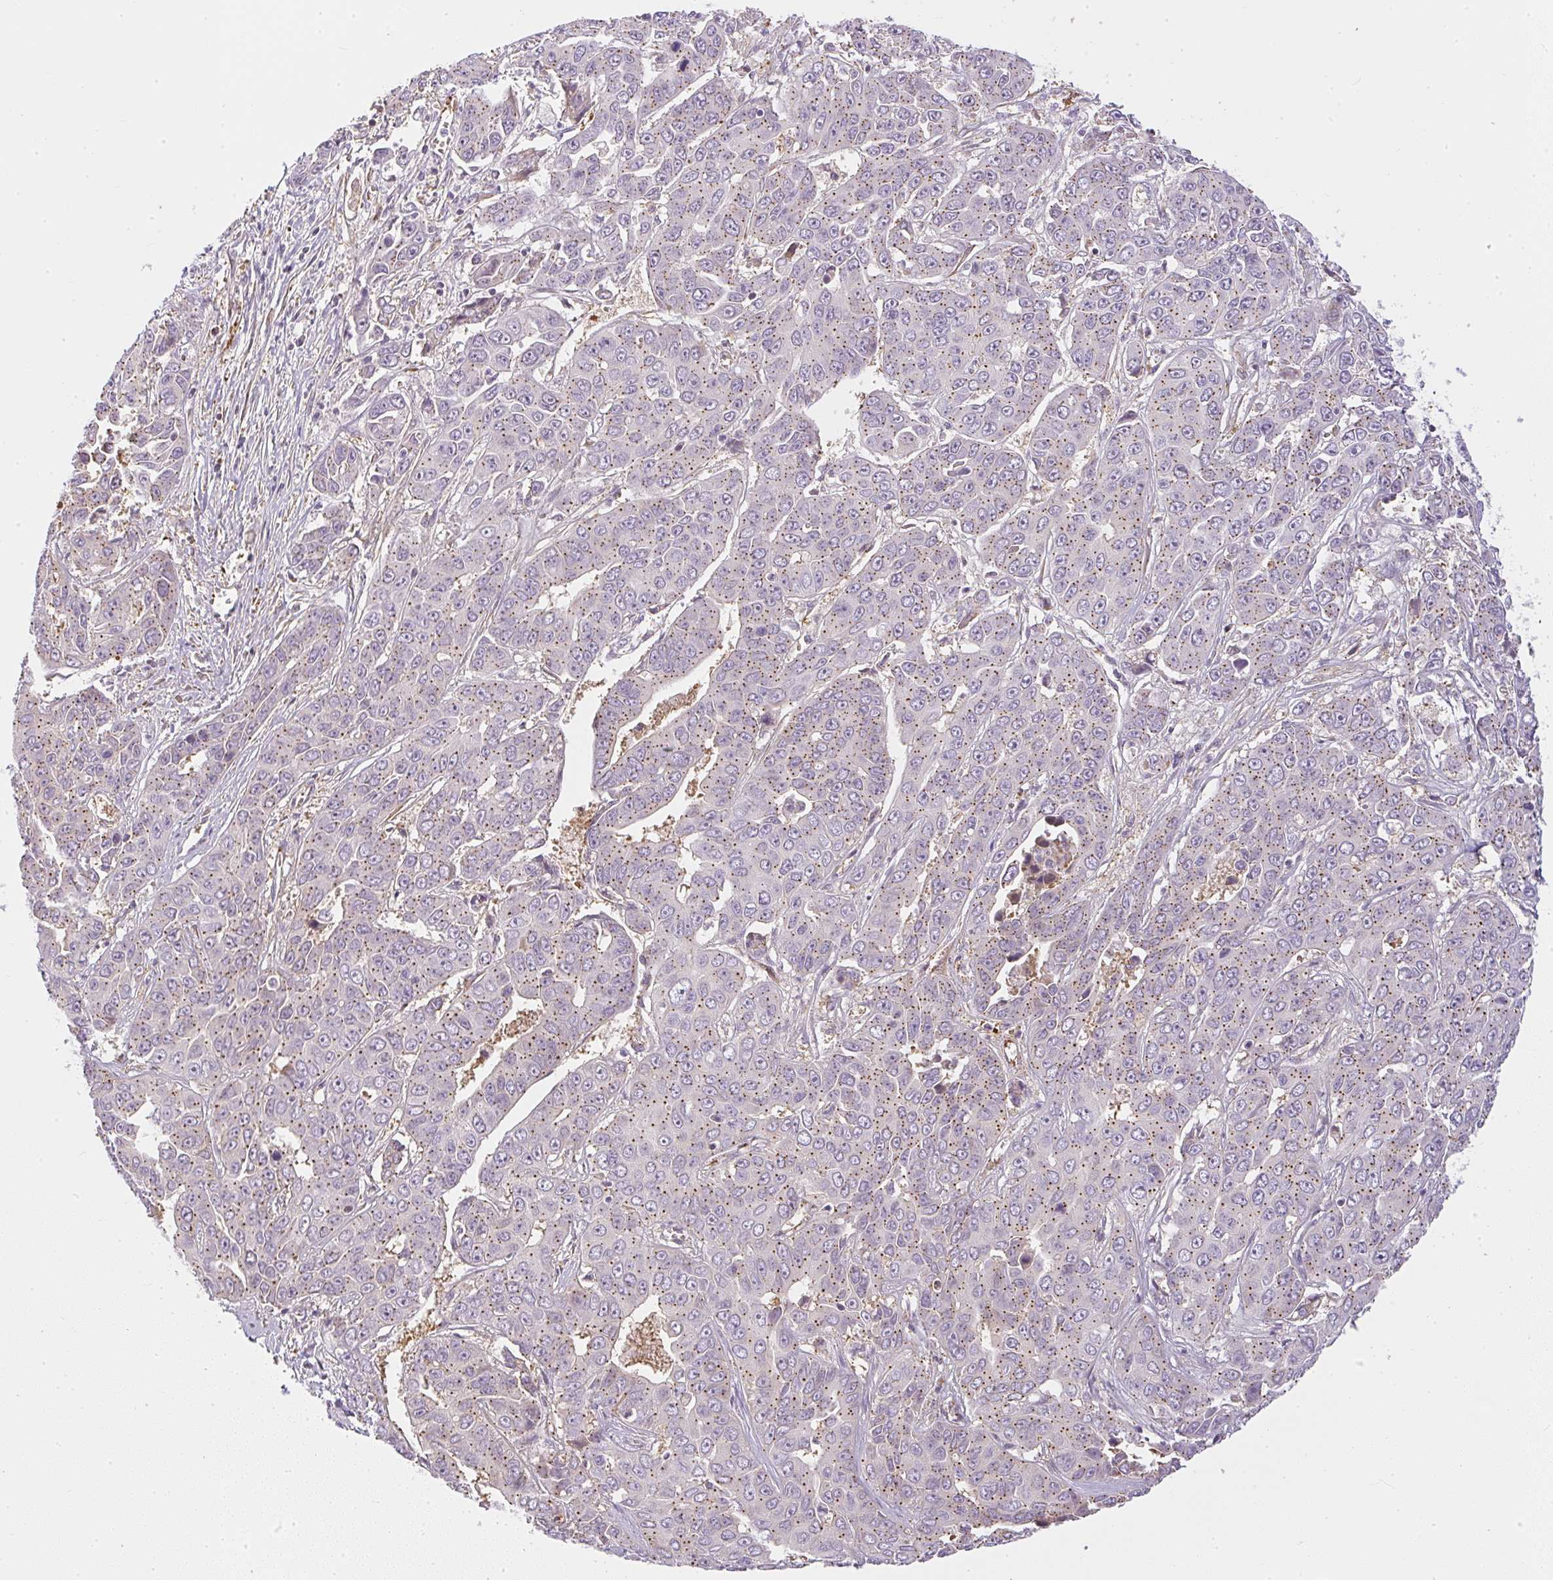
{"staining": {"intensity": "moderate", "quantity": ">75%", "location": "cytoplasmic/membranous"}, "tissue": "liver cancer", "cell_type": "Tumor cells", "image_type": "cancer", "snomed": [{"axis": "morphology", "description": "Cholangiocarcinoma"}, {"axis": "topography", "description": "Liver"}], "caption": "Immunohistochemistry (IHC) micrograph of human cholangiocarcinoma (liver) stained for a protein (brown), which displays medium levels of moderate cytoplasmic/membranous staining in about >75% of tumor cells.", "gene": "SULF1", "patient": {"sex": "female", "age": 52}}